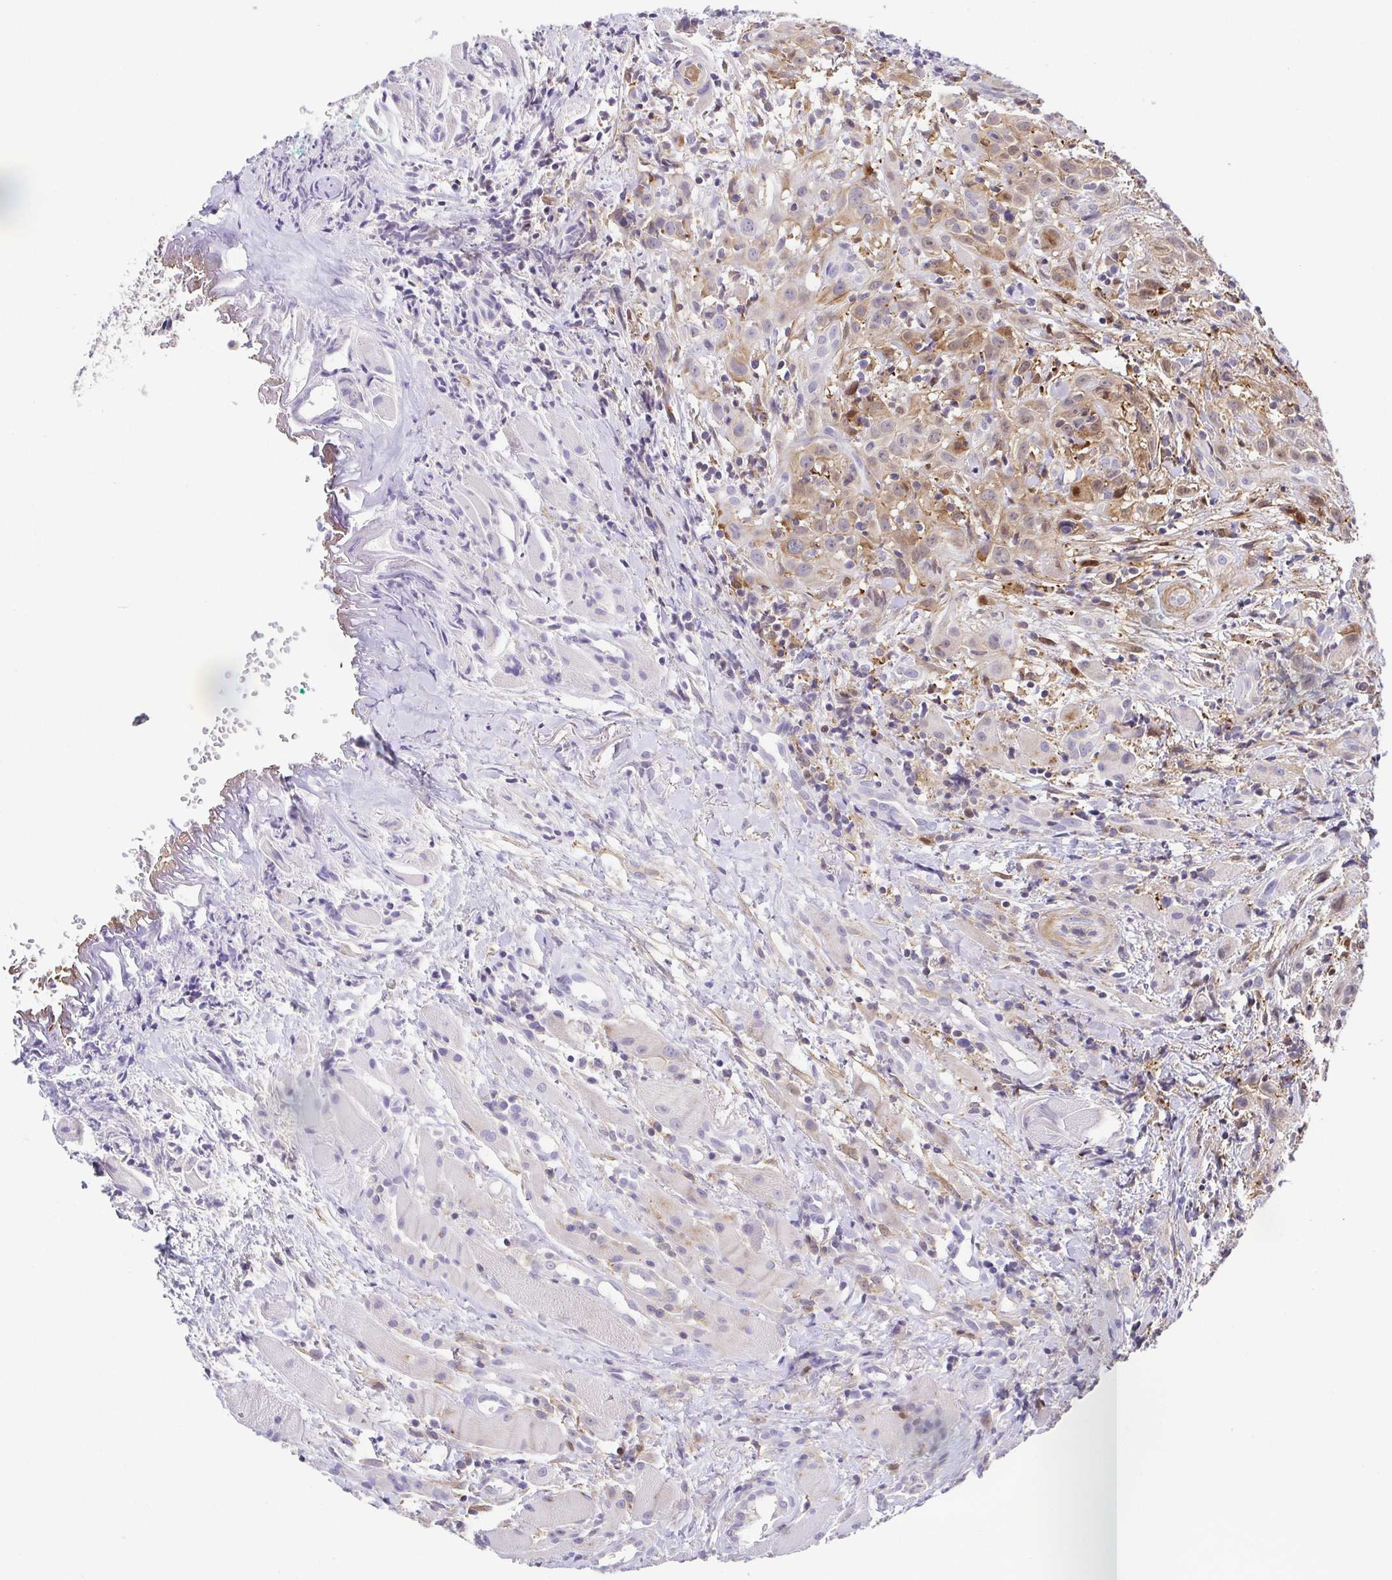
{"staining": {"intensity": "moderate", "quantity": "25%-75%", "location": "cytoplasmic/membranous,nuclear"}, "tissue": "head and neck cancer", "cell_type": "Tumor cells", "image_type": "cancer", "snomed": [{"axis": "morphology", "description": "Squamous cell carcinoma, NOS"}, {"axis": "topography", "description": "Head-Neck"}], "caption": "A brown stain labels moderate cytoplasmic/membranous and nuclear staining of a protein in human head and neck cancer tumor cells.", "gene": "RNASE7", "patient": {"sex": "female", "age": 95}}